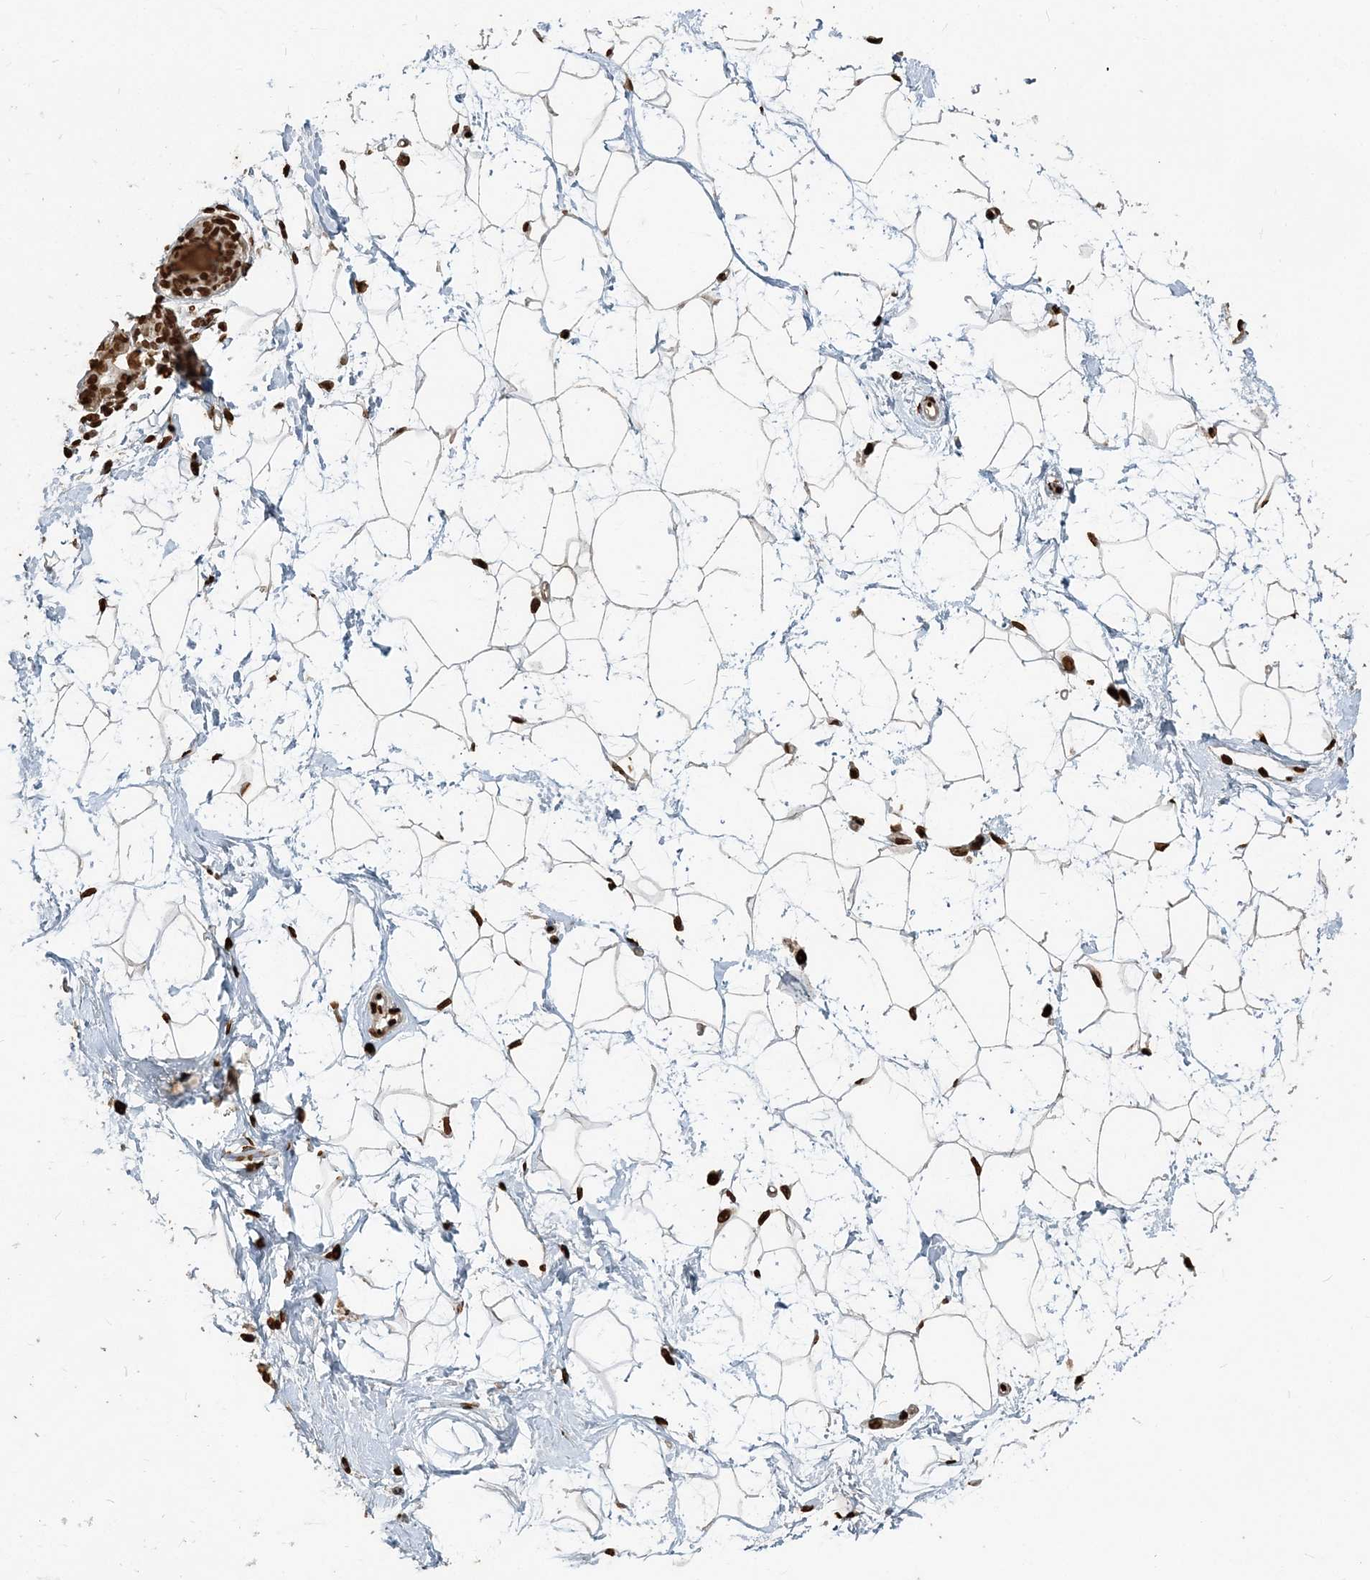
{"staining": {"intensity": "strong", "quantity": ">75%", "location": "nuclear"}, "tissue": "breast", "cell_type": "Adipocytes", "image_type": "normal", "snomed": [{"axis": "morphology", "description": "Normal tissue, NOS"}, {"axis": "topography", "description": "Breast"}], "caption": "High-power microscopy captured an IHC micrograph of normal breast, revealing strong nuclear staining in about >75% of adipocytes. (DAB = brown stain, brightfield microscopy at high magnification).", "gene": "H3", "patient": {"sex": "female", "age": 45}}